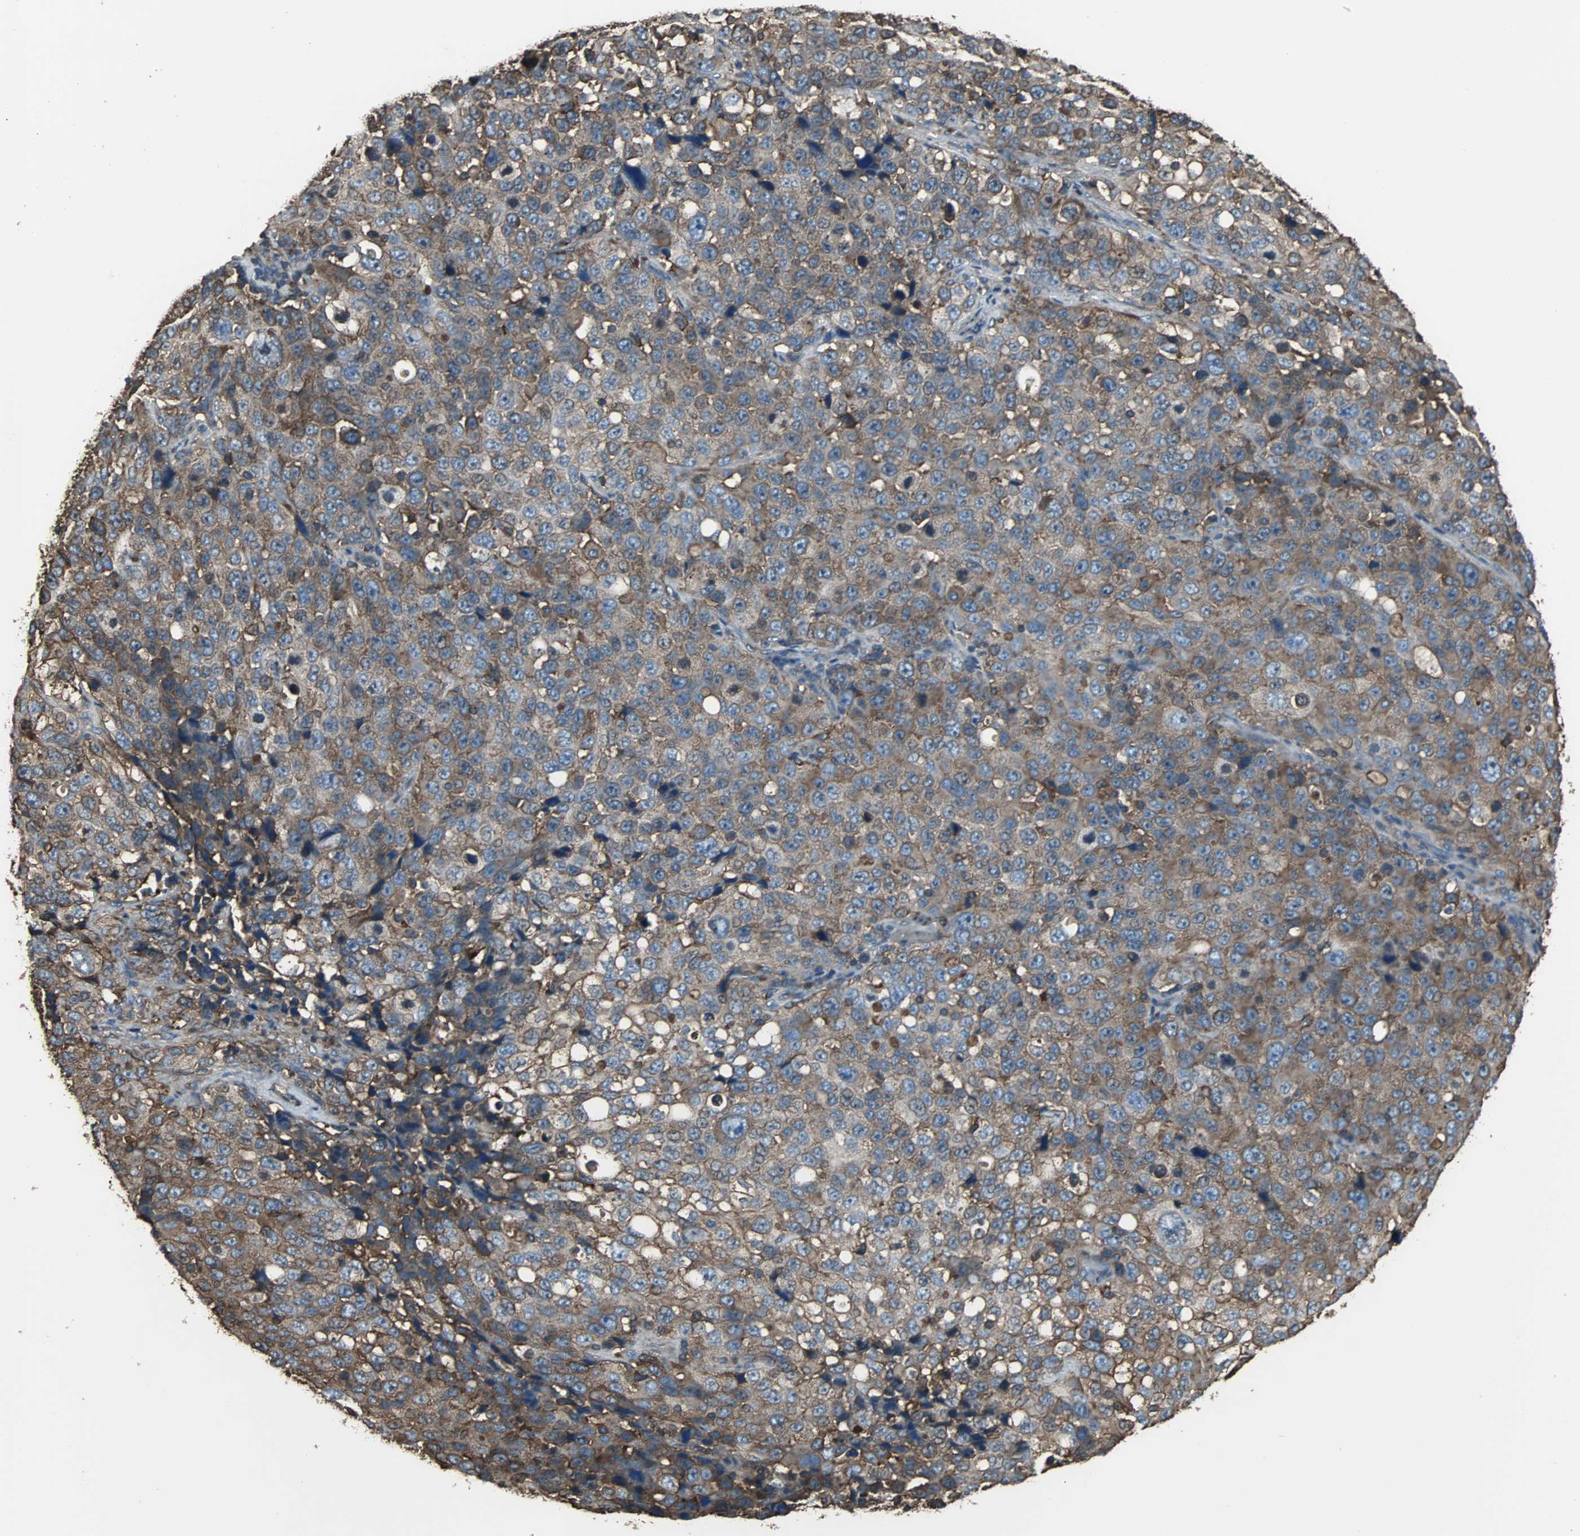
{"staining": {"intensity": "moderate", "quantity": ">75%", "location": "cytoplasmic/membranous"}, "tissue": "stomach cancer", "cell_type": "Tumor cells", "image_type": "cancer", "snomed": [{"axis": "morphology", "description": "Normal tissue, NOS"}, {"axis": "morphology", "description": "Adenocarcinoma, NOS"}, {"axis": "topography", "description": "Stomach"}], "caption": "Immunohistochemical staining of human stomach adenocarcinoma displays medium levels of moderate cytoplasmic/membranous protein expression in approximately >75% of tumor cells.", "gene": "ACTN1", "patient": {"sex": "male", "age": 48}}